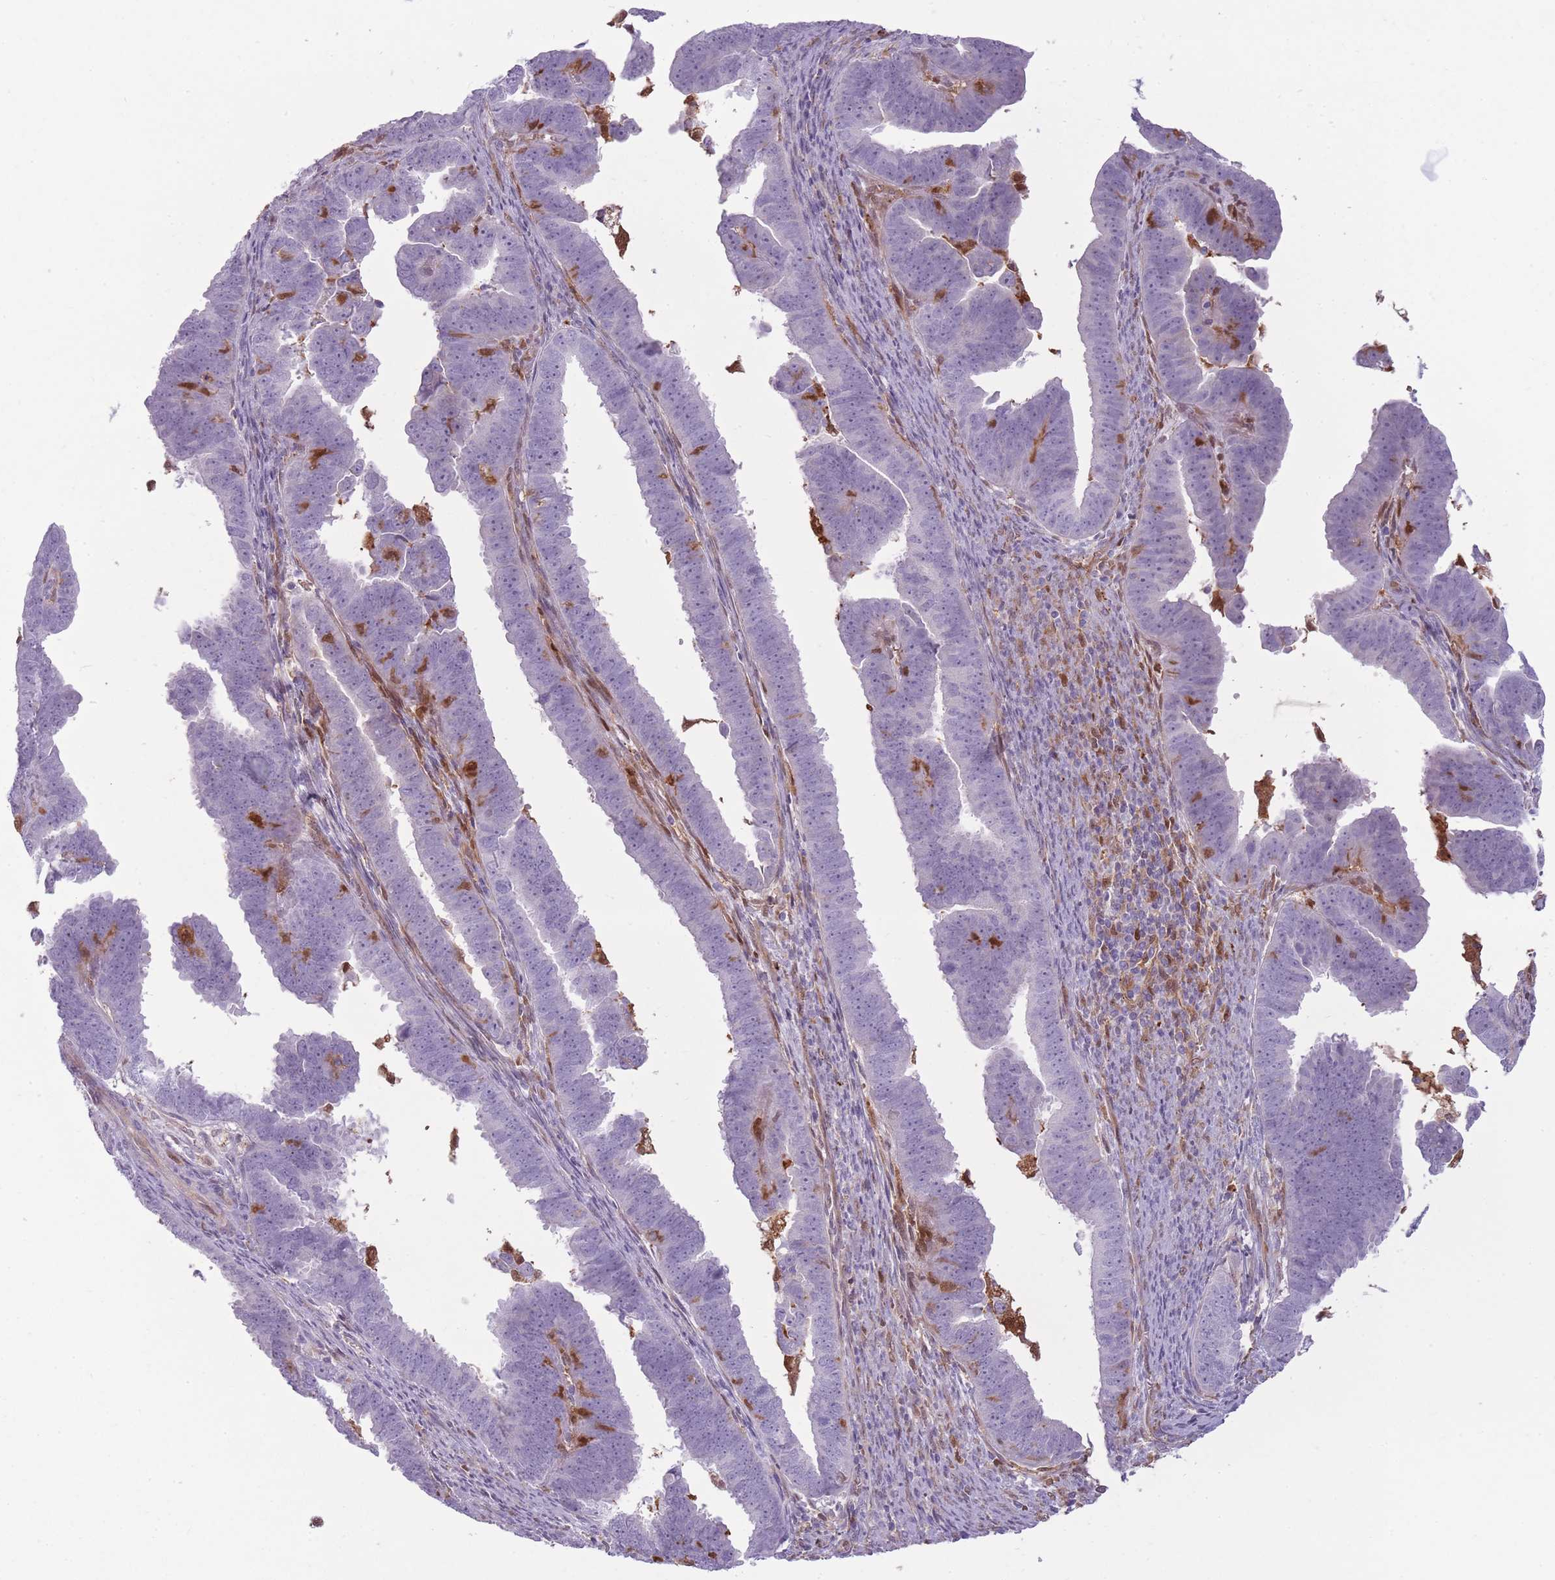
{"staining": {"intensity": "negative", "quantity": "none", "location": "none"}, "tissue": "endometrial cancer", "cell_type": "Tumor cells", "image_type": "cancer", "snomed": [{"axis": "morphology", "description": "Adenocarcinoma, NOS"}, {"axis": "topography", "description": "Endometrium"}], "caption": "Tumor cells are negative for protein expression in human endometrial cancer.", "gene": "LGALS9", "patient": {"sex": "female", "age": 75}}